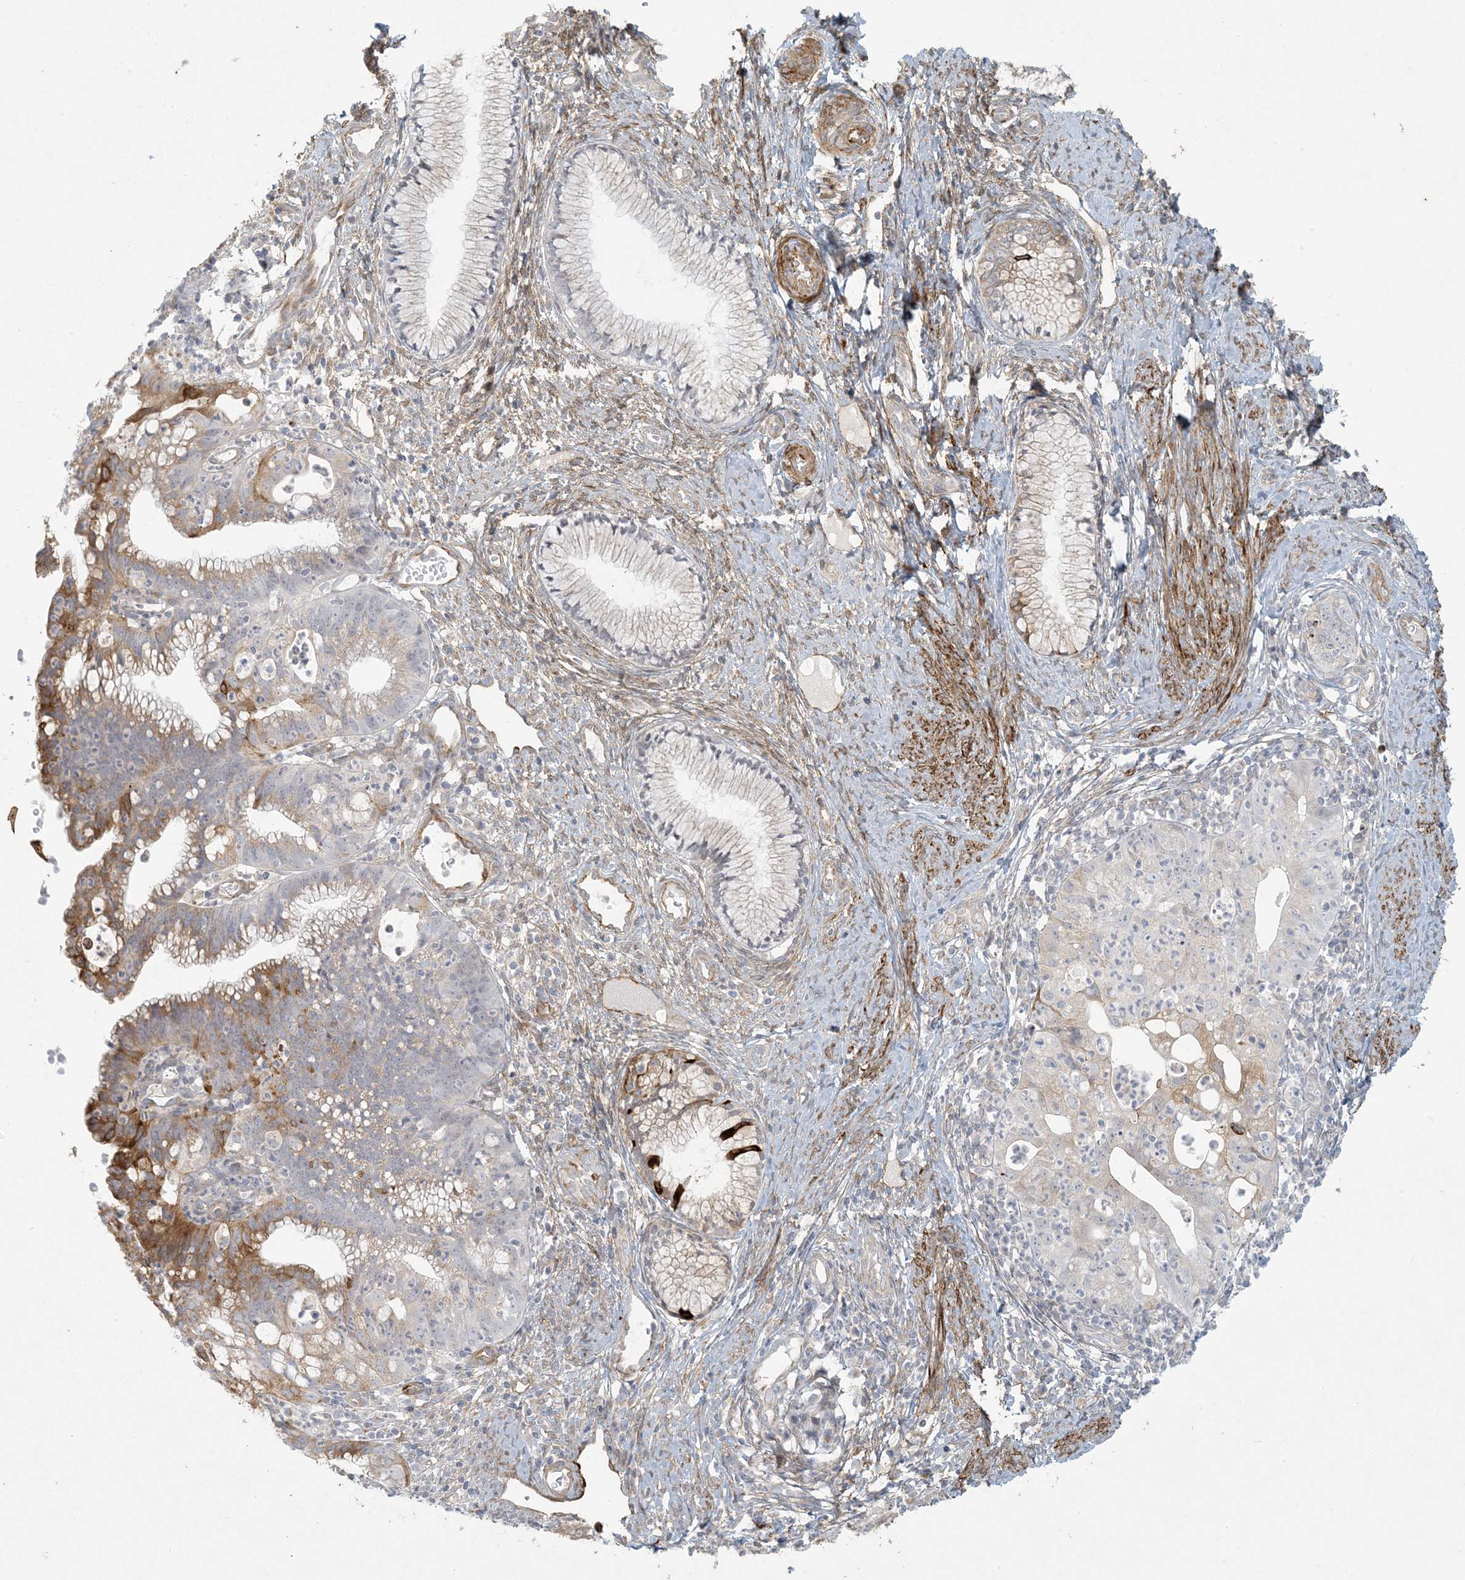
{"staining": {"intensity": "moderate", "quantity": "<25%", "location": "cytoplasmic/membranous"}, "tissue": "cervical cancer", "cell_type": "Tumor cells", "image_type": "cancer", "snomed": [{"axis": "morphology", "description": "Adenocarcinoma, NOS"}, {"axis": "topography", "description": "Cervix"}], "caption": "The histopathology image shows immunohistochemical staining of cervical cancer. There is moderate cytoplasmic/membranous positivity is identified in approximately <25% of tumor cells.", "gene": "BCORL1", "patient": {"sex": "female", "age": 36}}